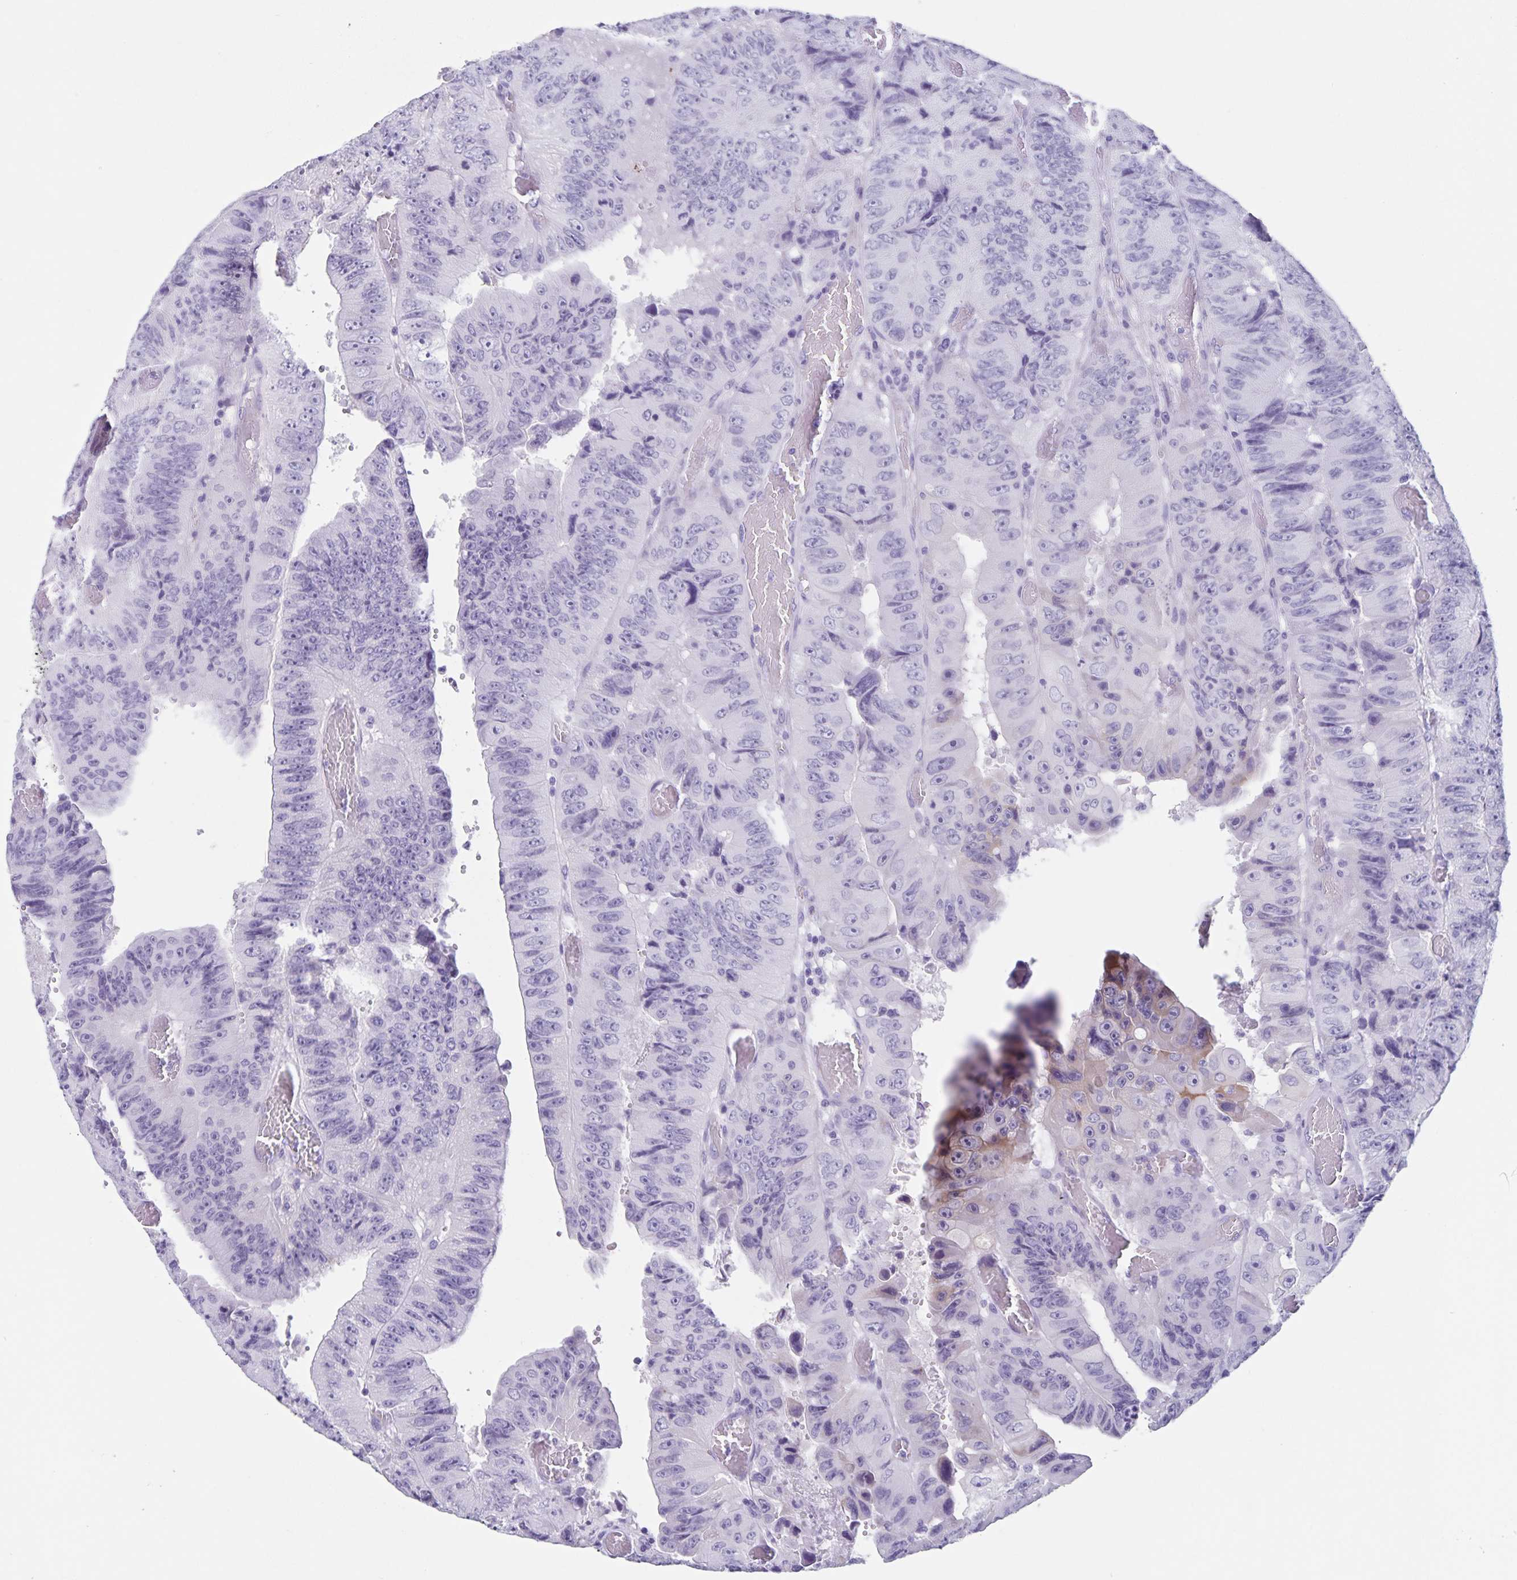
{"staining": {"intensity": "negative", "quantity": "none", "location": "none"}, "tissue": "colorectal cancer", "cell_type": "Tumor cells", "image_type": "cancer", "snomed": [{"axis": "morphology", "description": "Adenocarcinoma, NOS"}, {"axis": "topography", "description": "Colon"}], "caption": "IHC histopathology image of human colorectal cancer stained for a protein (brown), which reveals no positivity in tumor cells. (DAB (3,3'-diaminobenzidine) IHC visualized using brightfield microscopy, high magnification).", "gene": "C11orf42", "patient": {"sex": "female", "age": 84}}